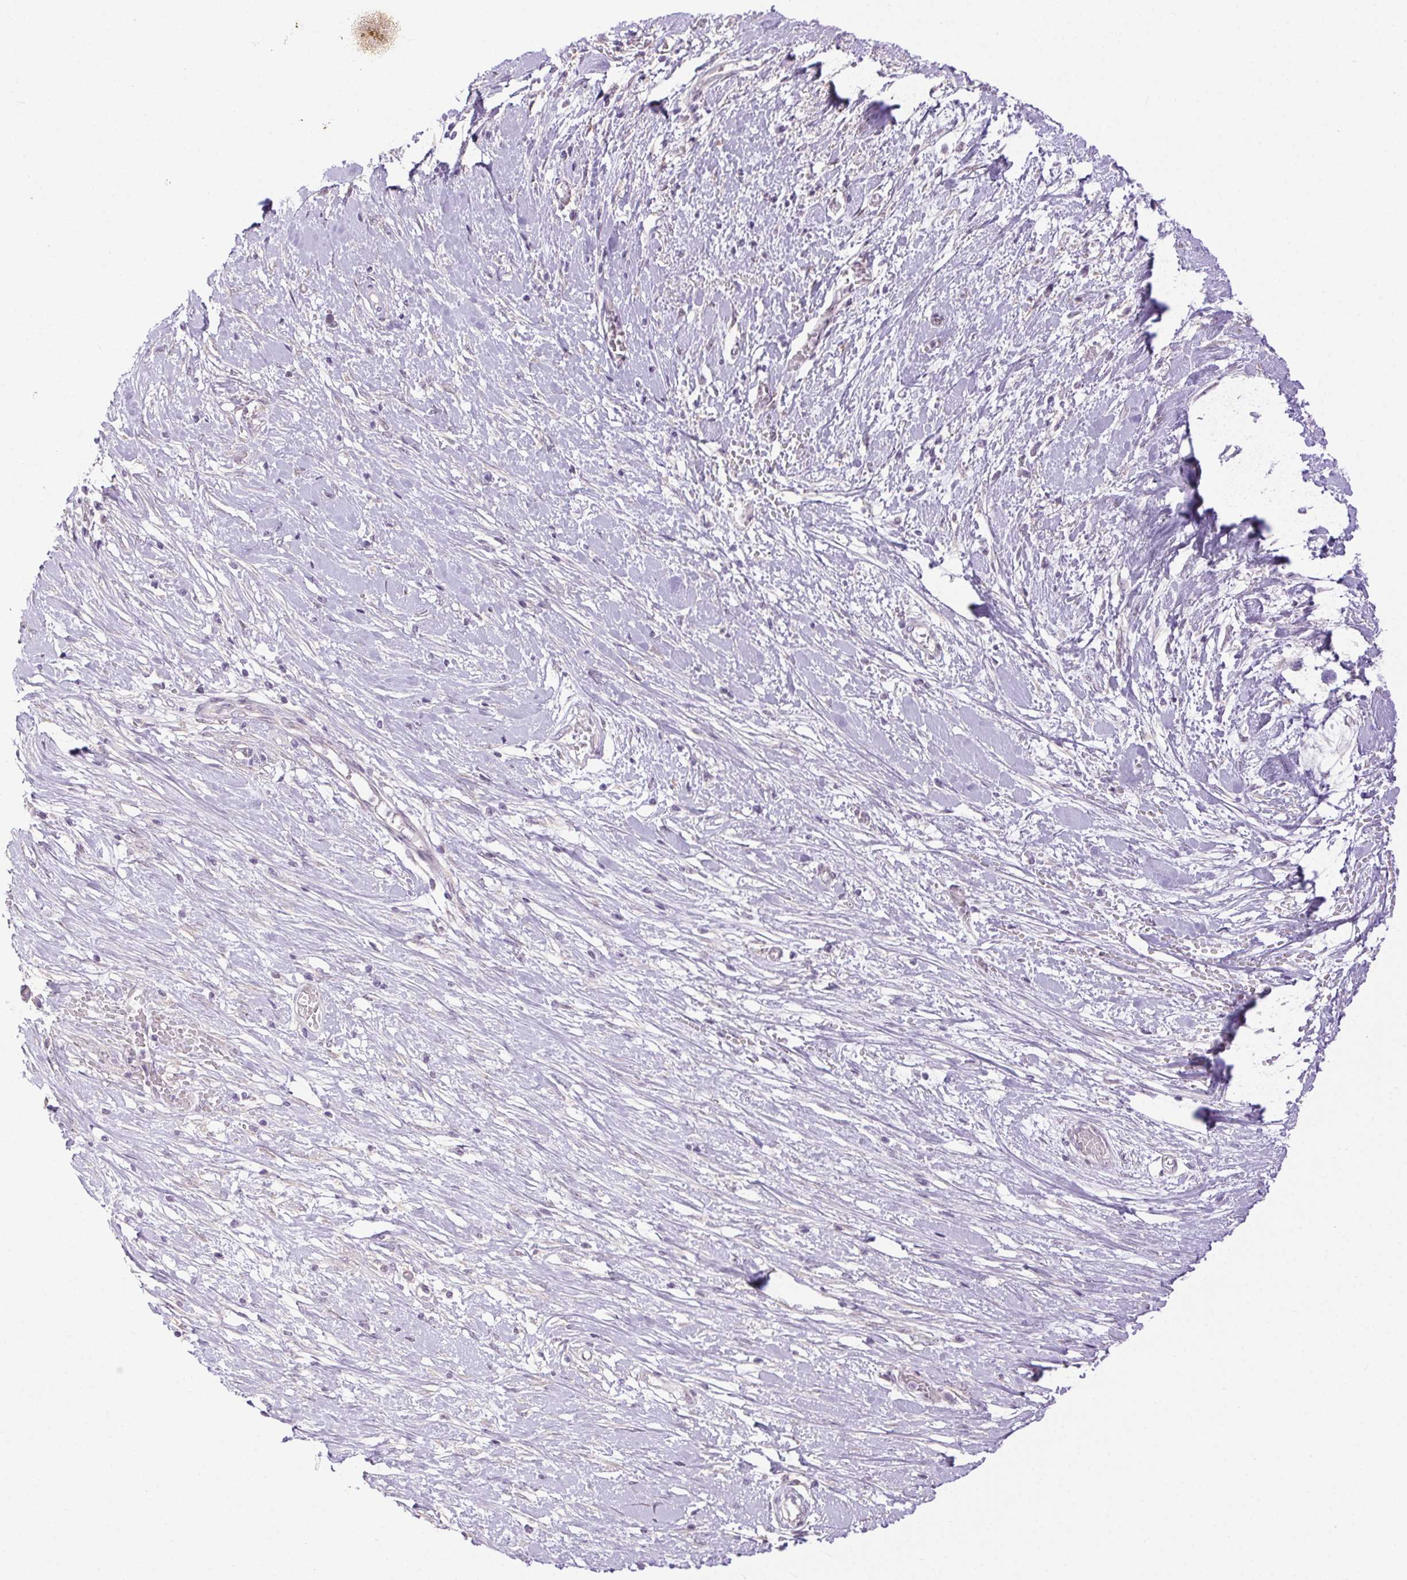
{"staining": {"intensity": "negative", "quantity": "none", "location": "none"}, "tissue": "pancreatic cancer", "cell_type": "Tumor cells", "image_type": "cancer", "snomed": [{"axis": "morphology", "description": "Adenocarcinoma, NOS"}, {"axis": "topography", "description": "Pancreas"}], "caption": "Tumor cells are negative for protein expression in human pancreatic cancer. Brightfield microscopy of immunohistochemistry stained with DAB (3,3'-diaminobenzidine) (brown) and hematoxylin (blue), captured at high magnification.", "gene": "SYT11", "patient": {"sex": "female", "age": 63}}